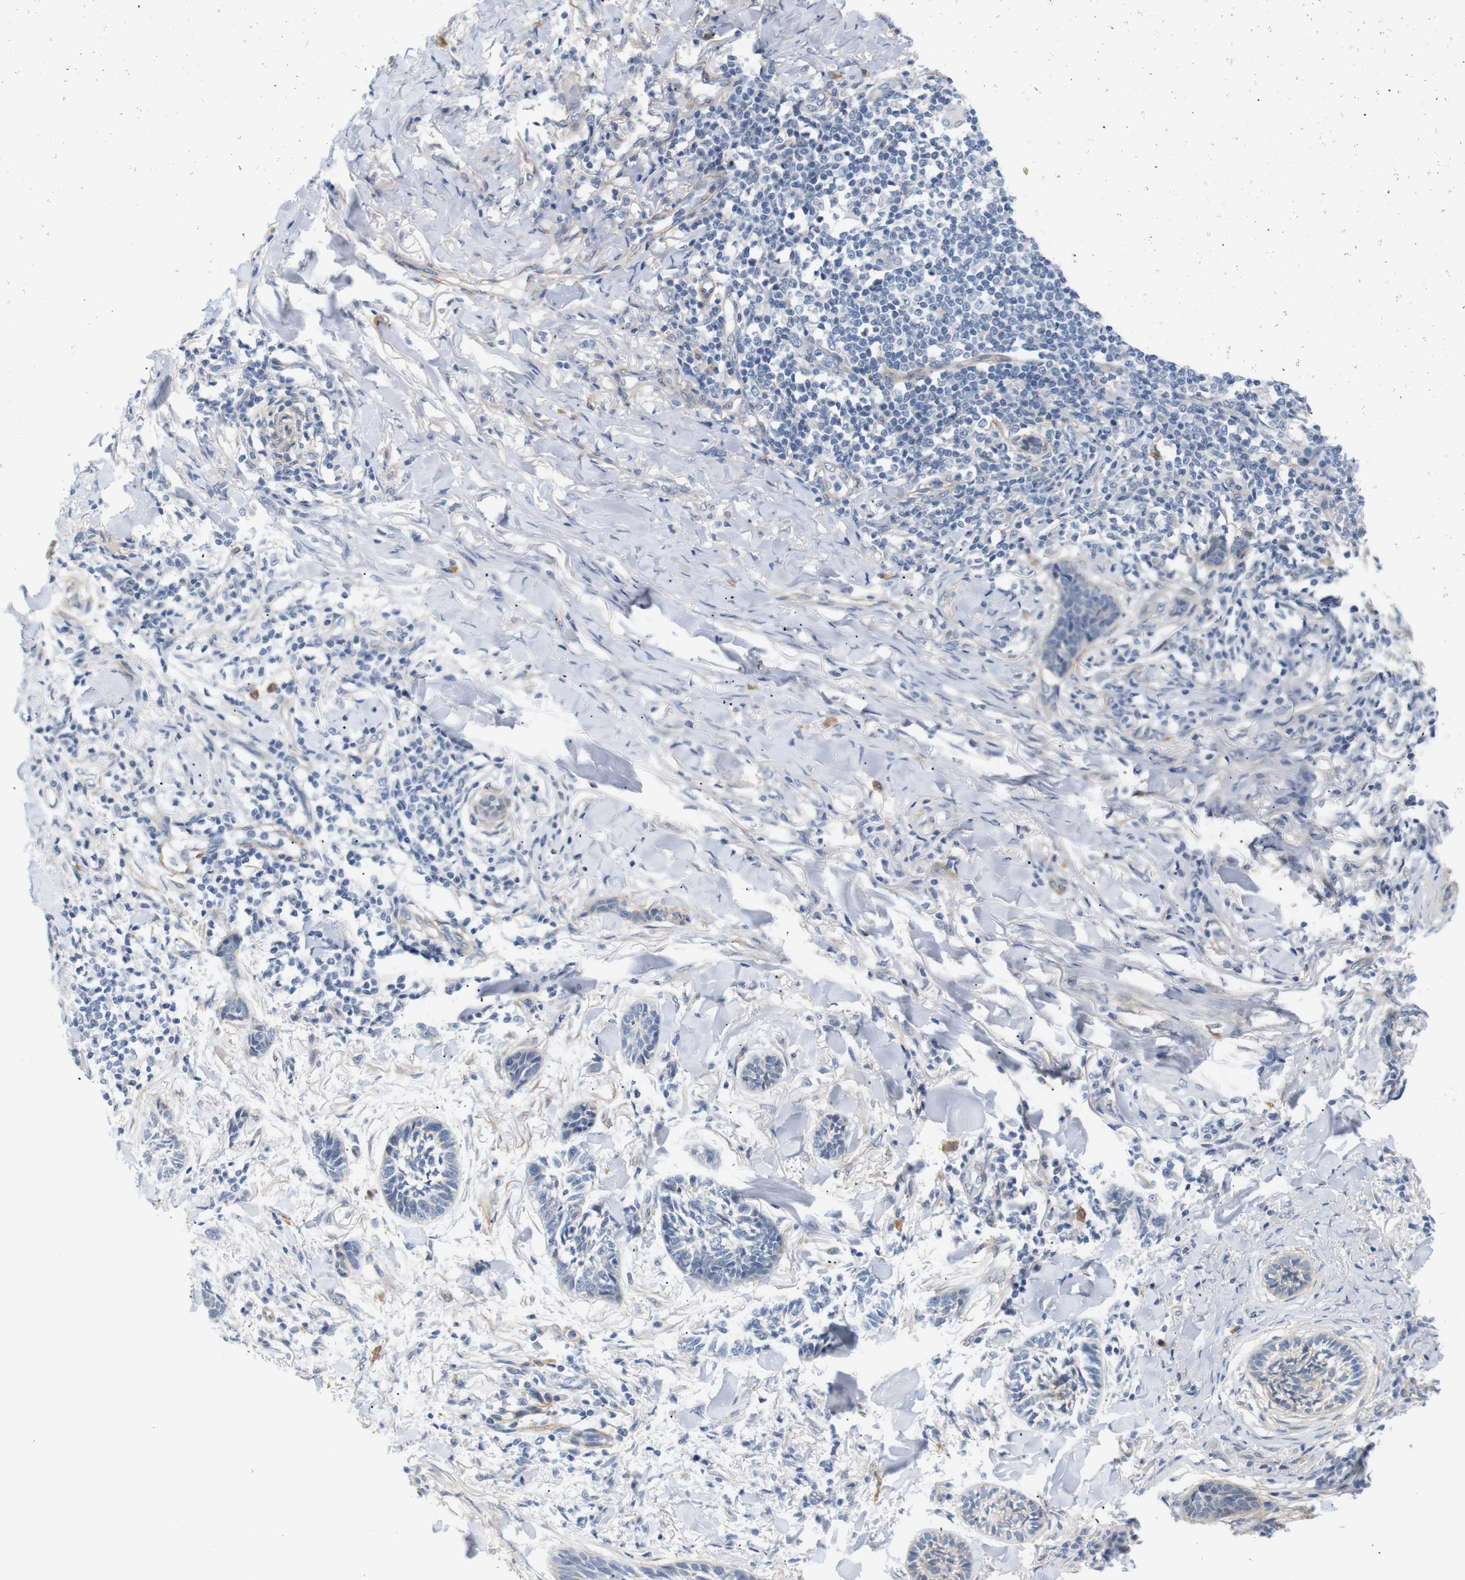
{"staining": {"intensity": "weak", "quantity": "<25%", "location": "cytoplasmic/membranous"}, "tissue": "skin cancer", "cell_type": "Tumor cells", "image_type": "cancer", "snomed": [{"axis": "morphology", "description": "Papilloma, NOS"}, {"axis": "morphology", "description": "Basal cell carcinoma"}, {"axis": "topography", "description": "Skin"}], "caption": "Micrograph shows no significant protein expression in tumor cells of skin cancer (basal cell carcinoma).", "gene": "STMN3", "patient": {"sex": "male", "age": 87}}